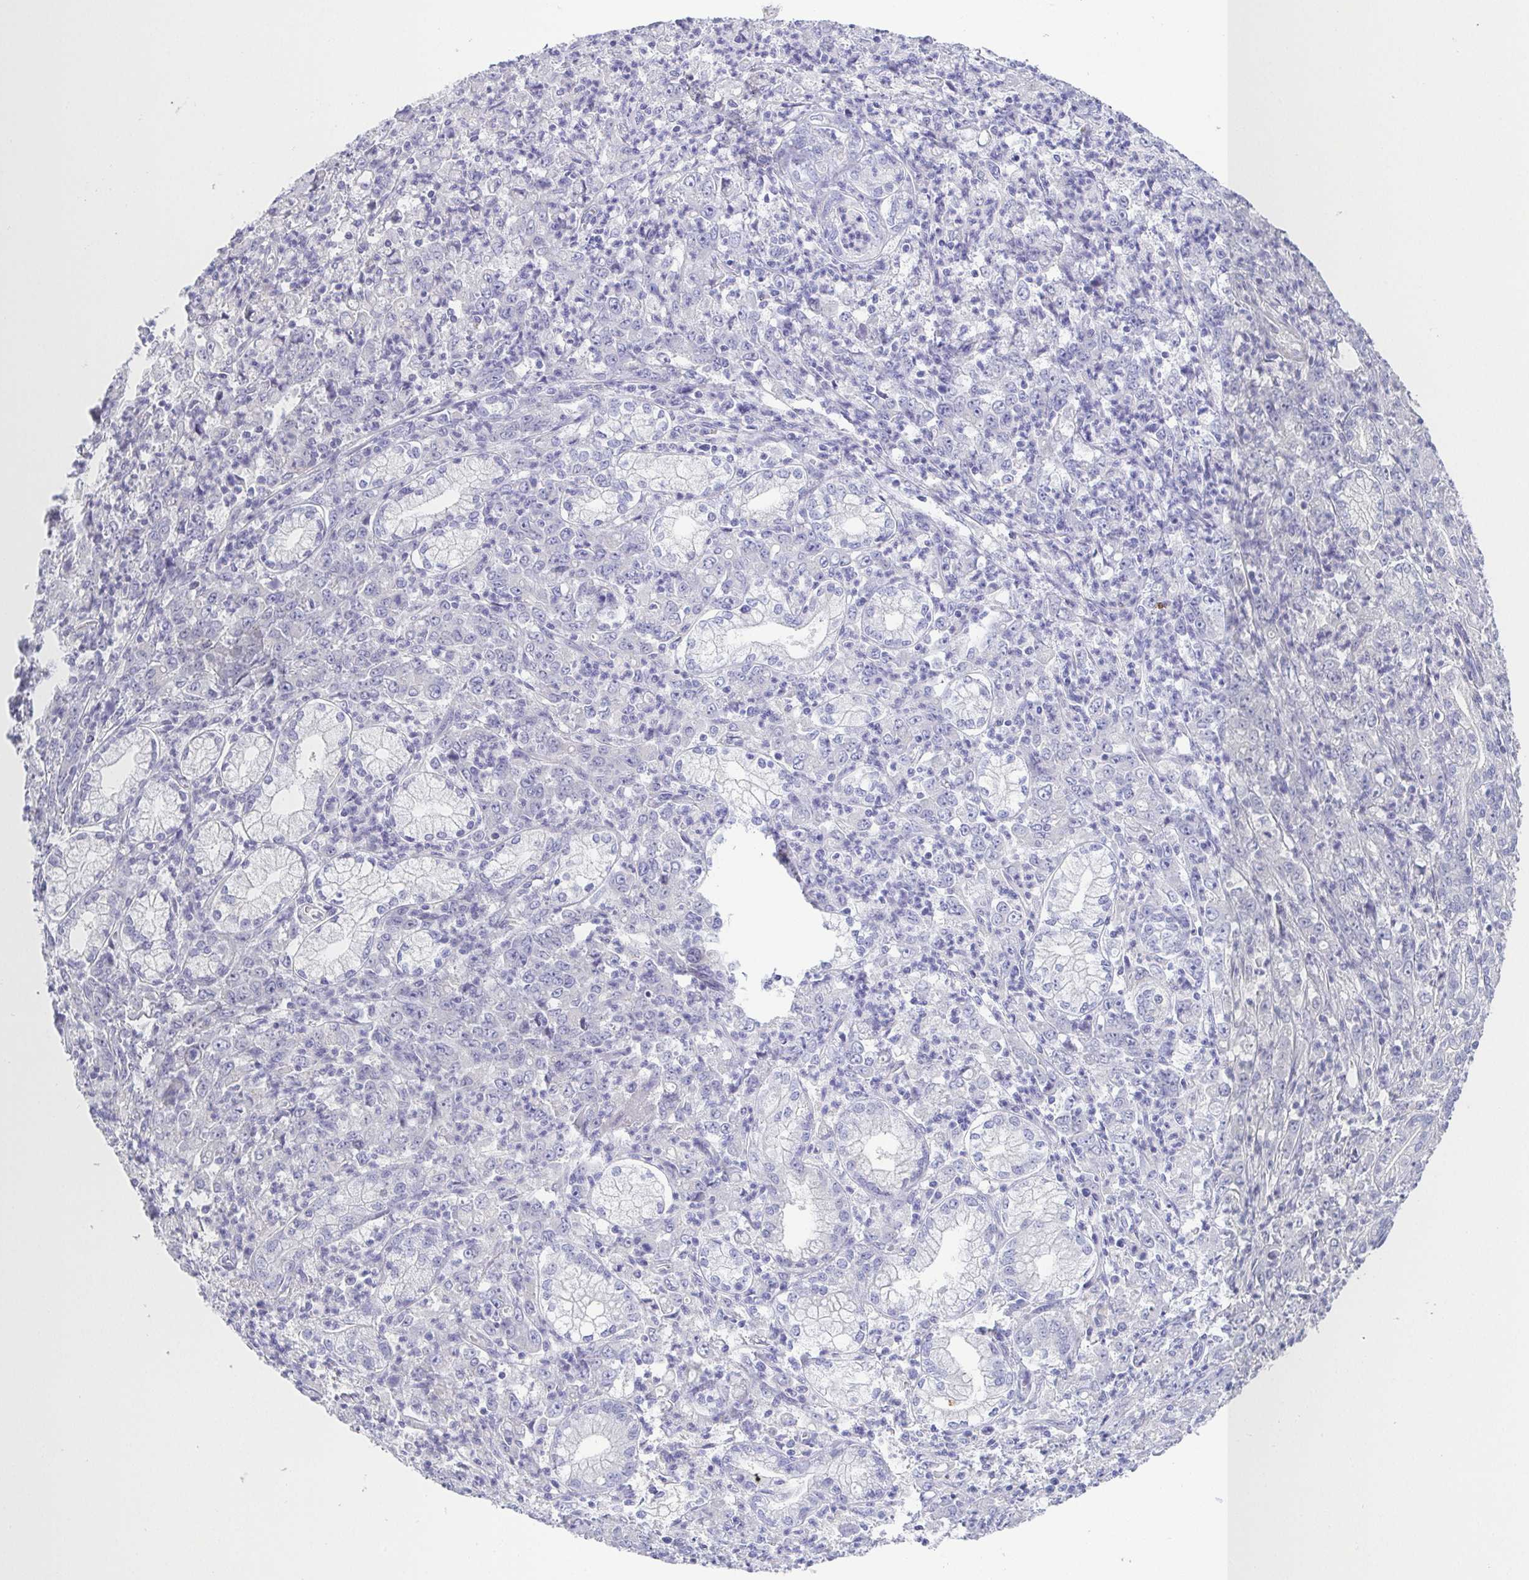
{"staining": {"intensity": "negative", "quantity": "none", "location": "none"}, "tissue": "stomach cancer", "cell_type": "Tumor cells", "image_type": "cancer", "snomed": [{"axis": "morphology", "description": "Adenocarcinoma, NOS"}, {"axis": "topography", "description": "Stomach, lower"}], "caption": "IHC of human stomach cancer shows no staining in tumor cells.", "gene": "PKDREJ", "patient": {"sex": "female", "age": 71}}